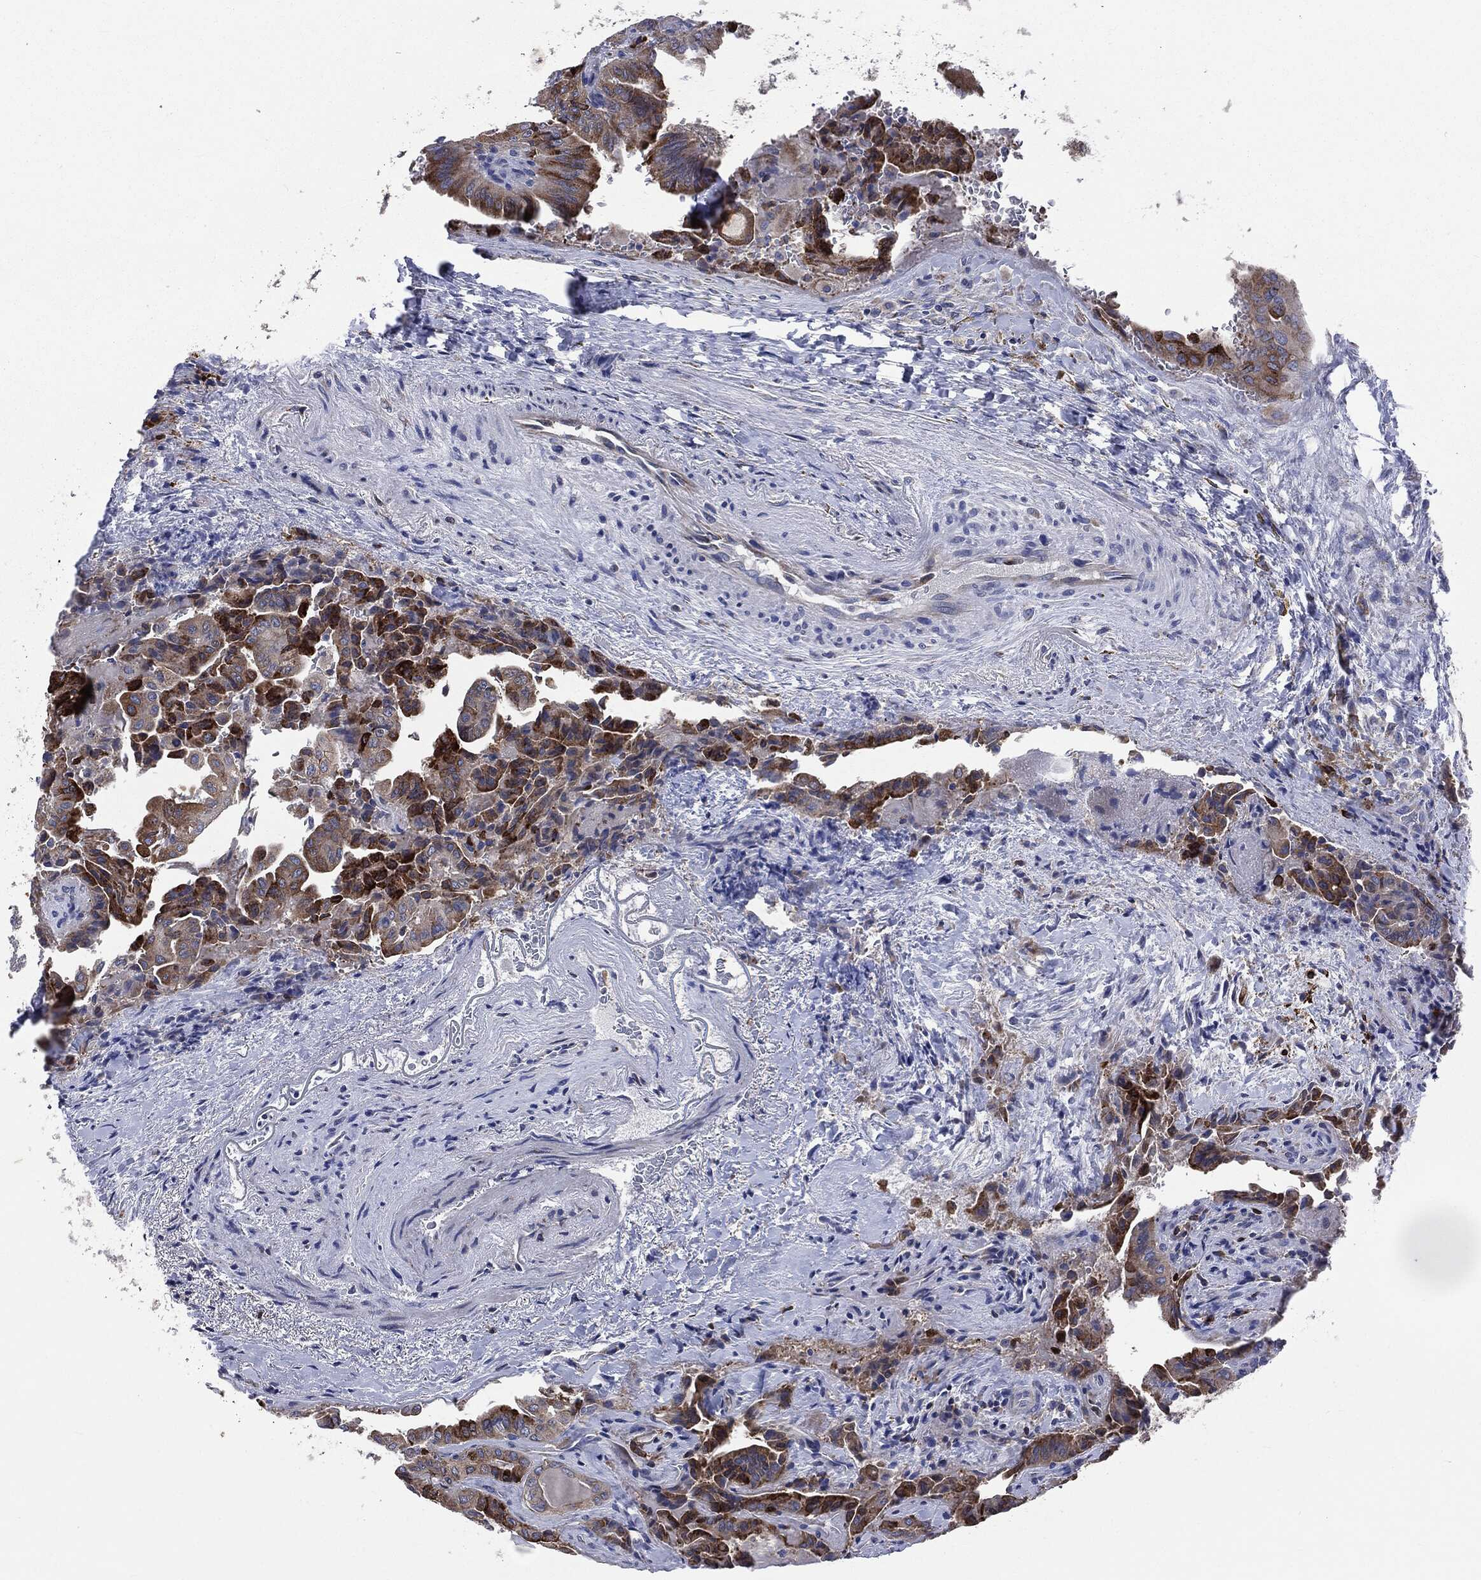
{"staining": {"intensity": "strong", "quantity": "25%-75%", "location": "cytoplasmic/membranous"}, "tissue": "thyroid cancer", "cell_type": "Tumor cells", "image_type": "cancer", "snomed": [{"axis": "morphology", "description": "Papillary adenocarcinoma, NOS"}, {"axis": "topography", "description": "Thyroid gland"}], "caption": "High-magnification brightfield microscopy of thyroid cancer (papillary adenocarcinoma) stained with DAB (3,3'-diaminobenzidine) (brown) and counterstained with hematoxylin (blue). tumor cells exhibit strong cytoplasmic/membranous positivity is present in approximately25%-75% of cells.", "gene": "PTGS2", "patient": {"sex": "female", "age": 68}}